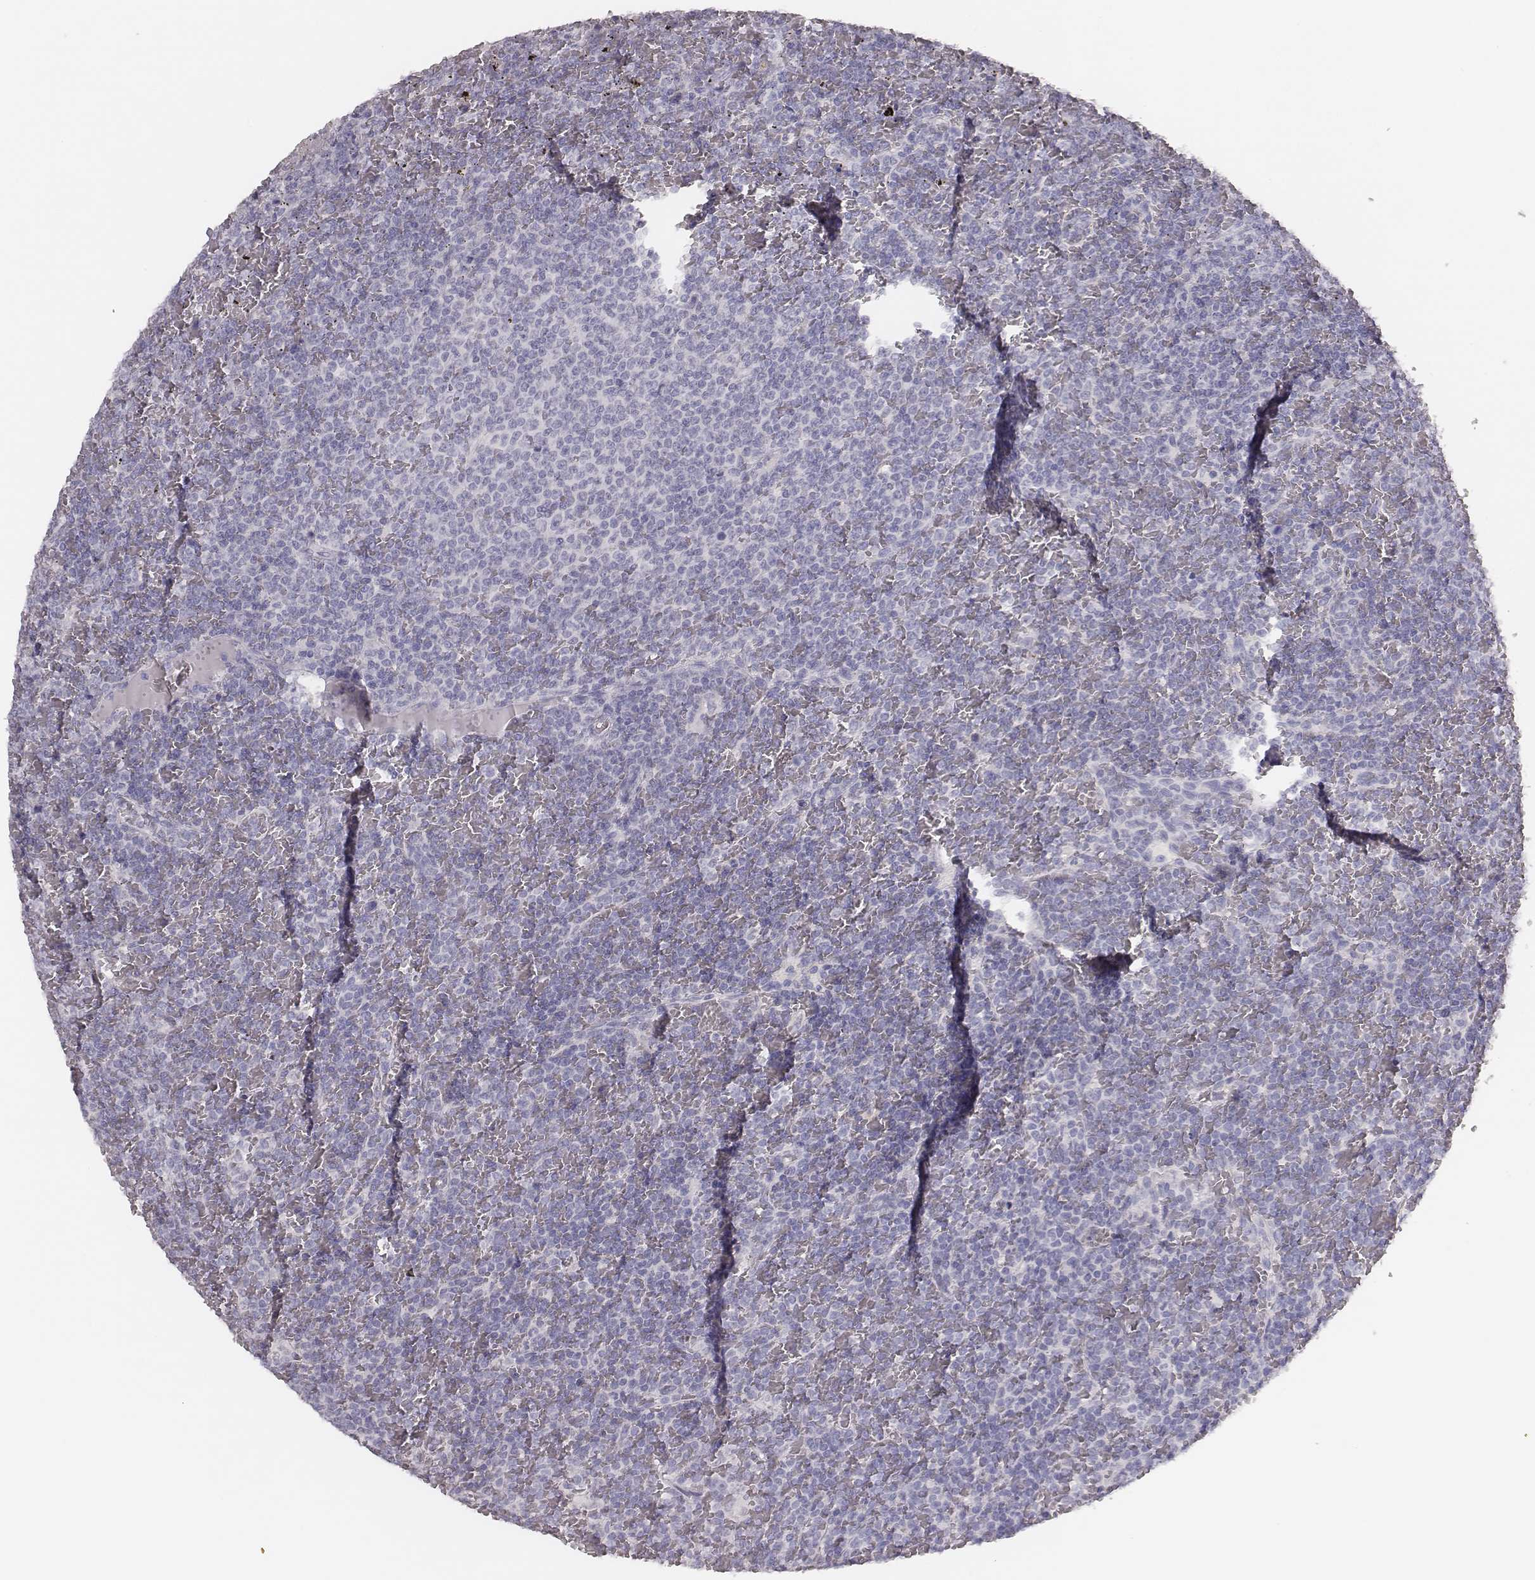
{"staining": {"intensity": "negative", "quantity": "none", "location": "none"}, "tissue": "lymphoma", "cell_type": "Tumor cells", "image_type": "cancer", "snomed": [{"axis": "morphology", "description": "Malignant lymphoma, non-Hodgkin's type, Low grade"}, {"axis": "topography", "description": "Spleen"}], "caption": "DAB immunohistochemical staining of human low-grade malignant lymphoma, non-Hodgkin's type displays no significant positivity in tumor cells. (Immunohistochemistry (ihc), brightfield microscopy, high magnification).", "gene": "MYH6", "patient": {"sex": "female", "age": 77}}